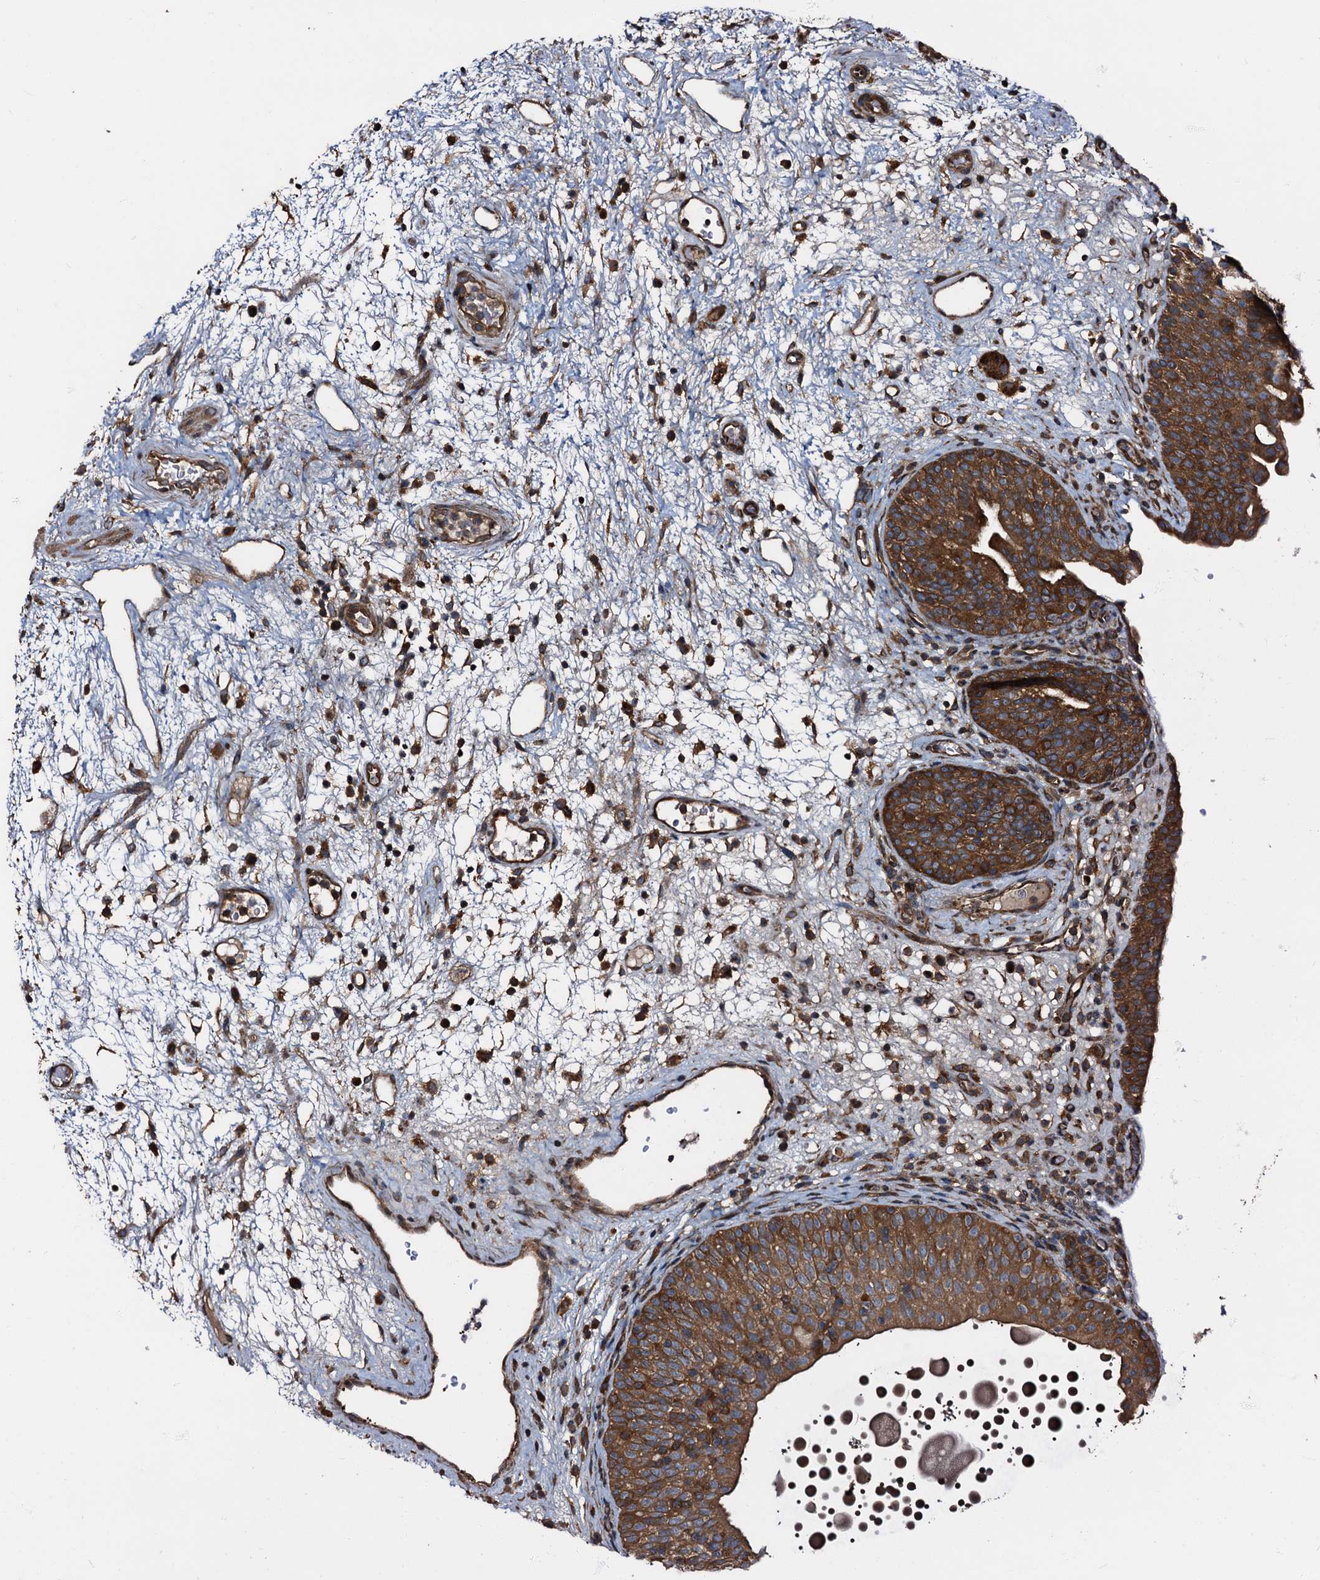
{"staining": {"intensity": "strong", "quantity": ">75%", "location": "cytoplasmic/membranous"}, "tissue": "urinary bladder", "cell_type": "Urothelial cells", "image_type": "normal", "snomed": [{"axis": "morphology", "description": "Normal tissue, NOS"}, {"axis": "topography", "description": "Urinary bladder"}], "caption": "The immunohistochemical stain highlights strong cytoplasmic/membranous expression in urothelial cells of normal urinary bladder.", "gene": "PEX5", "patient": {"sex": "male", "age": 71}}